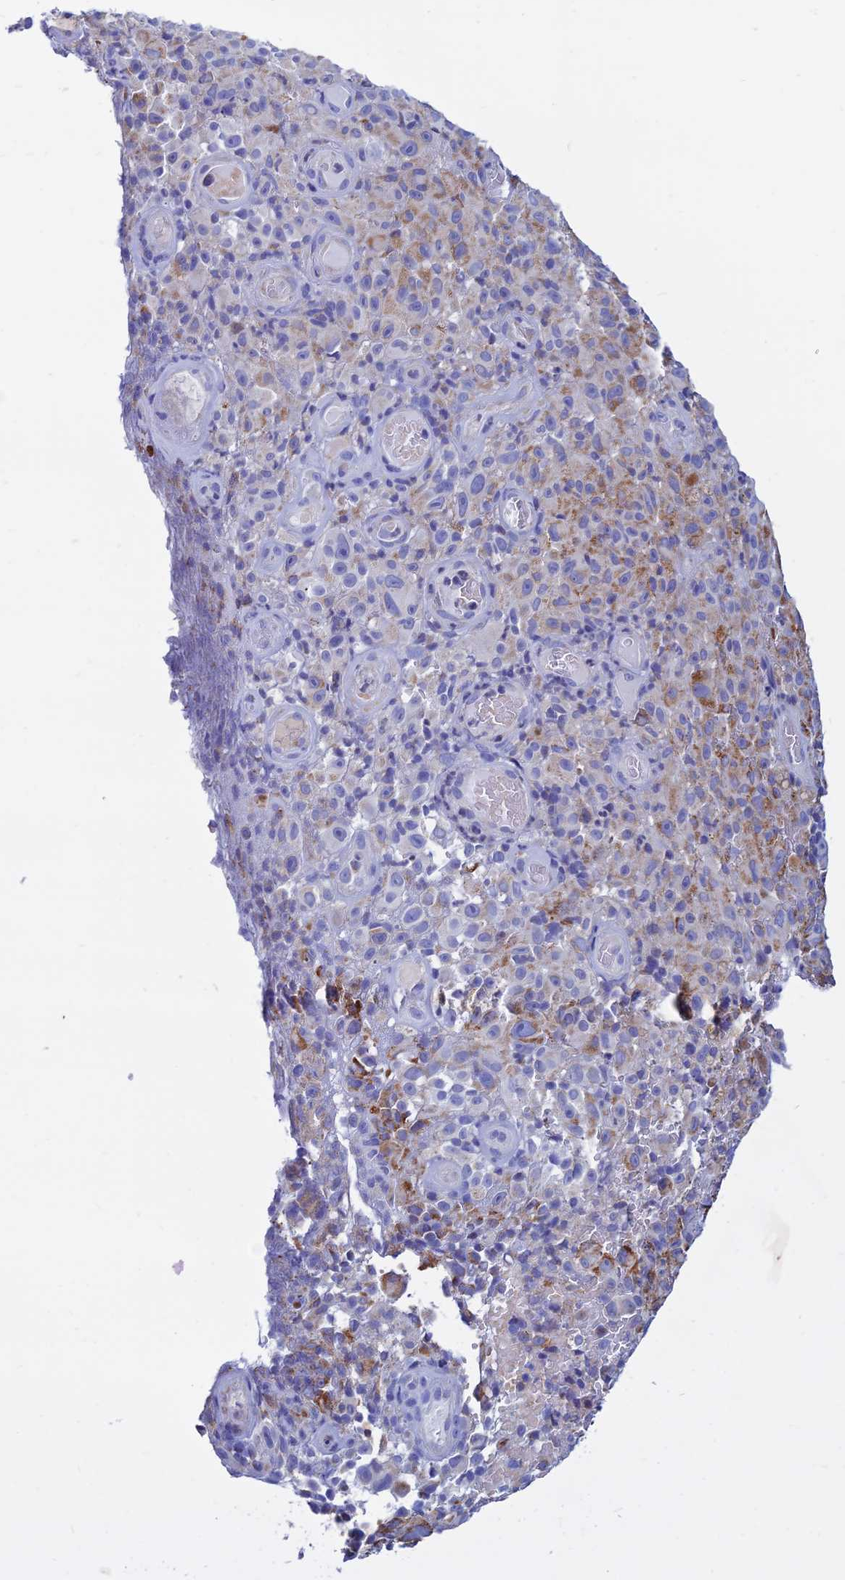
{"staining": {"intensity": "moderate", "quantity": "<25%", "location": "cytoplasmic/membranous"}, "tissue": "melanoma", "cell_type": "Tumor cells", "image_type": "cancer", "snomed": [{"axis": "morphology", "description": "Malignant melanoma, NOS"}, {"axis": "topography", "description": "Skin"}], "caption": "Protein staining of melanoma tissue shows moderate cytoplasmic/membranous staining in approximately <25% of tumor cells.", "gene": "MGST1", "patient": {"sex": "female", "age": 82}}